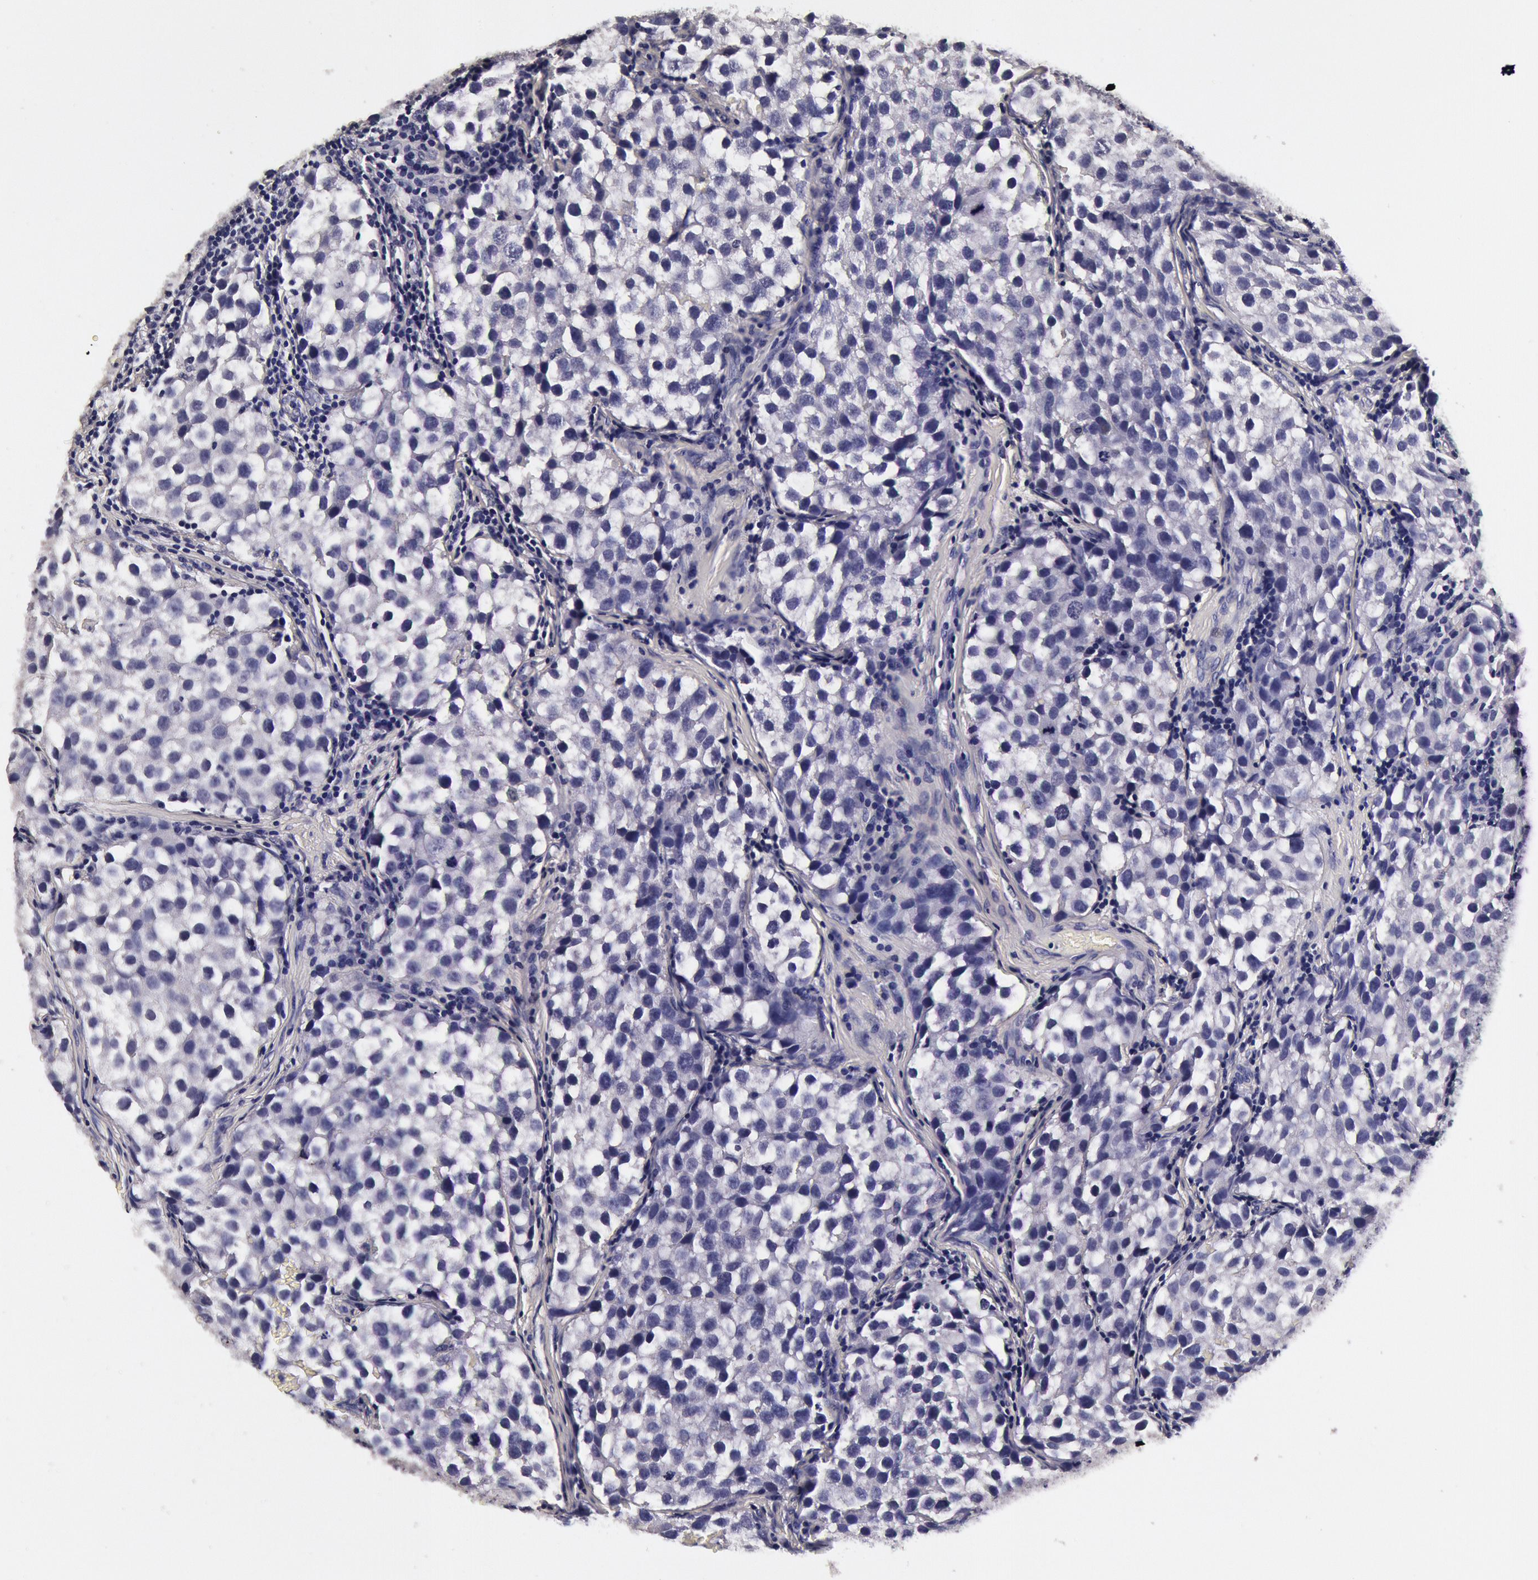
{"staining": {"intensity": "negative", "quantity": "none", "location": "none"}, "tissue": "testis cancer", "cell_type": "Tumor cells", "image_type": "cancer", "snomed": [{"axis": "morphology", "description": "Seminoma, NOS"}, {"axis": "topography", "description": "Testis"}], "caption": "IHC of testis seminoma displays no positivity in tumor cells.", "gene": "CCDC22", "patient": {"sex": "male", "age": 39}}